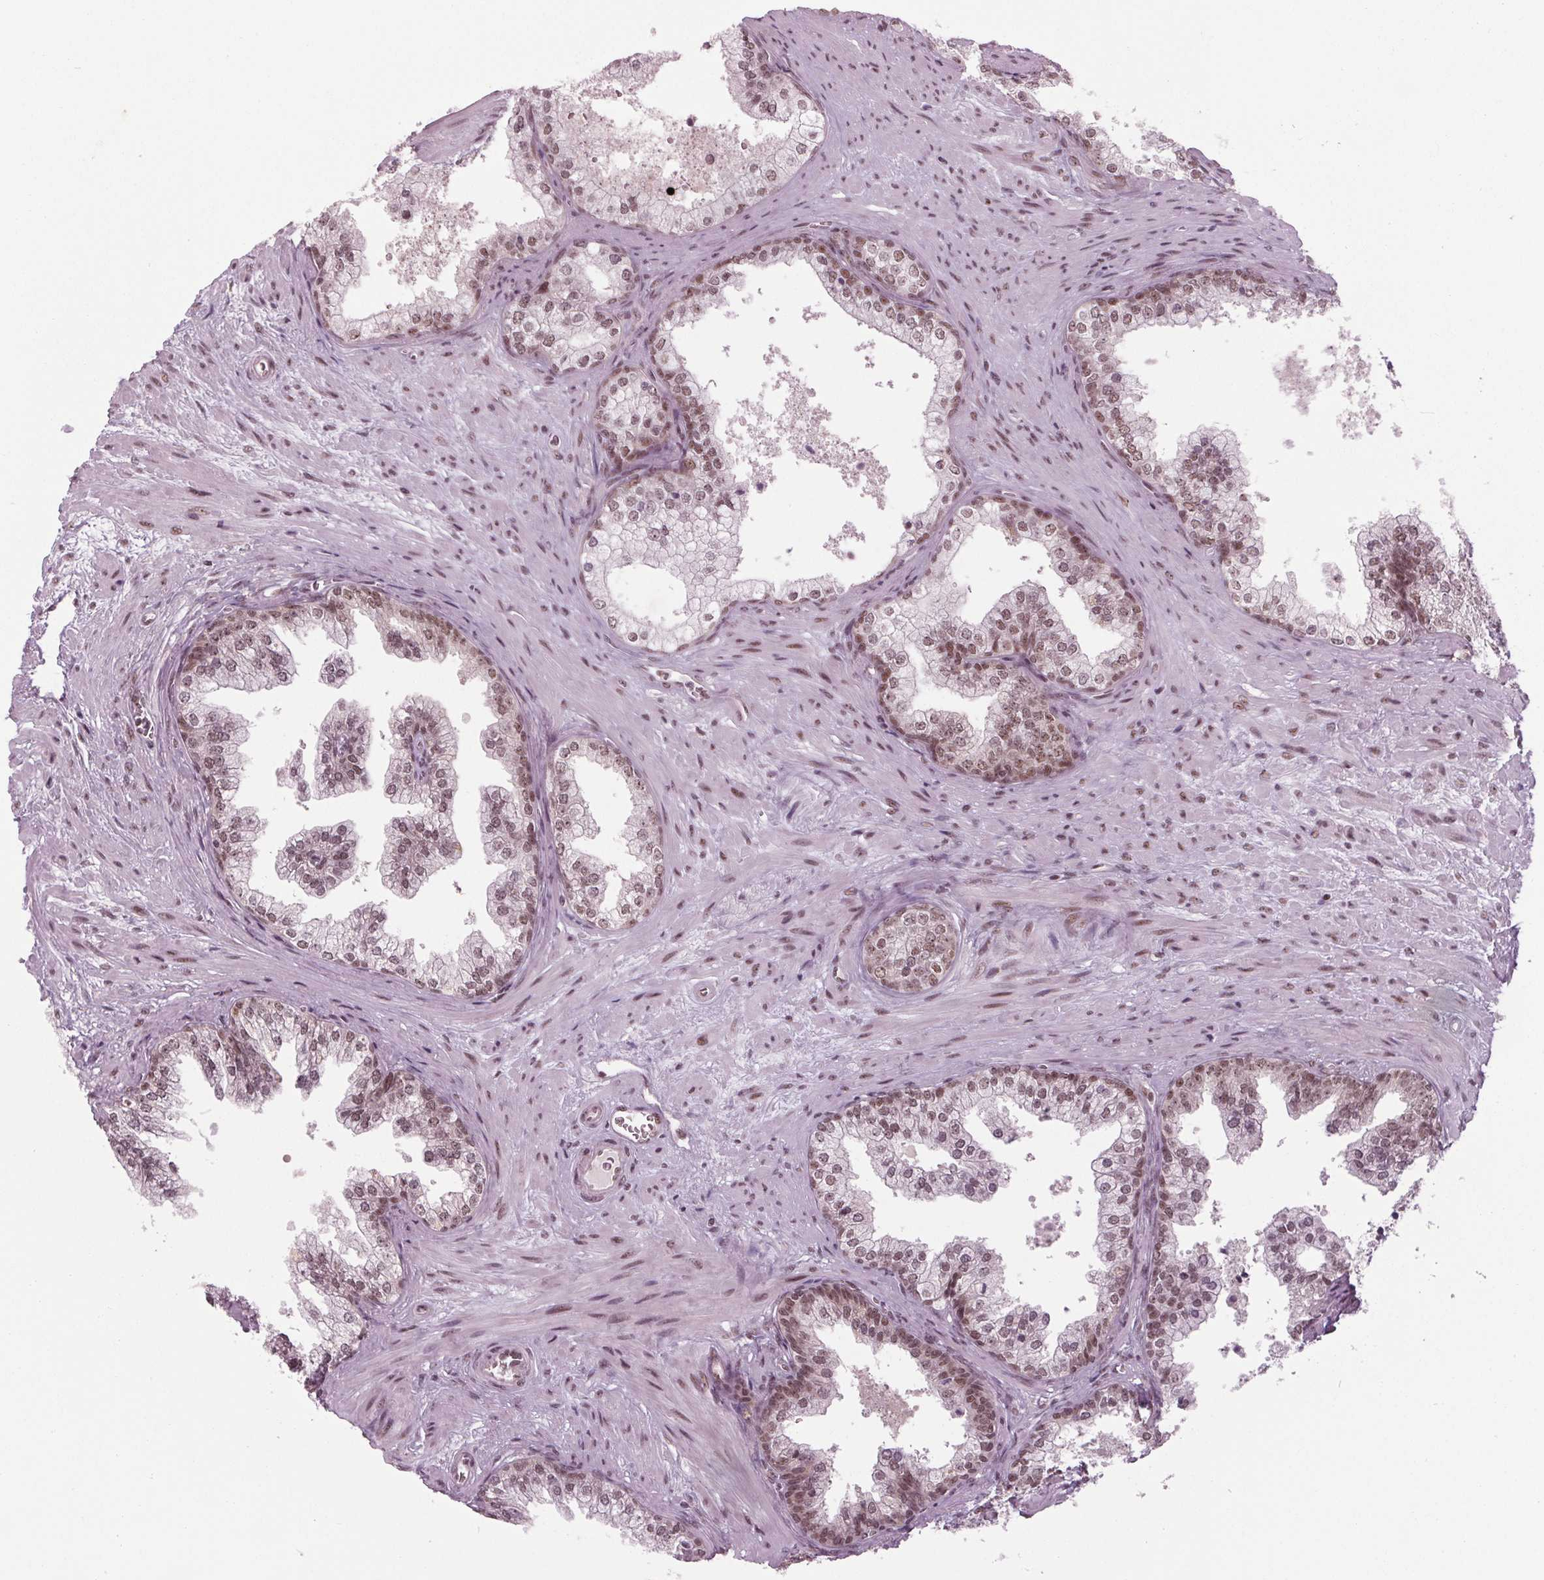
{"staining": {"intensity": "moderate", "quantity": "25%-75%", "location": "nuclear"}, "tissue": "prostate", "cell_type": "Glandular cells", "image_type": "normal", "snomed": [{"axis": "morphology", "description": "Normal tissue, NOS"}, {"axis": "topography", "description": "Prostate"}], "caption": "Moderate nuclear positivity for a protein is identified in about 25%-75% of glandular cells of benign prostate using immunohistochemistry.", "gene": "DDX41", "patient": {"sex": "male", "age": 79}}